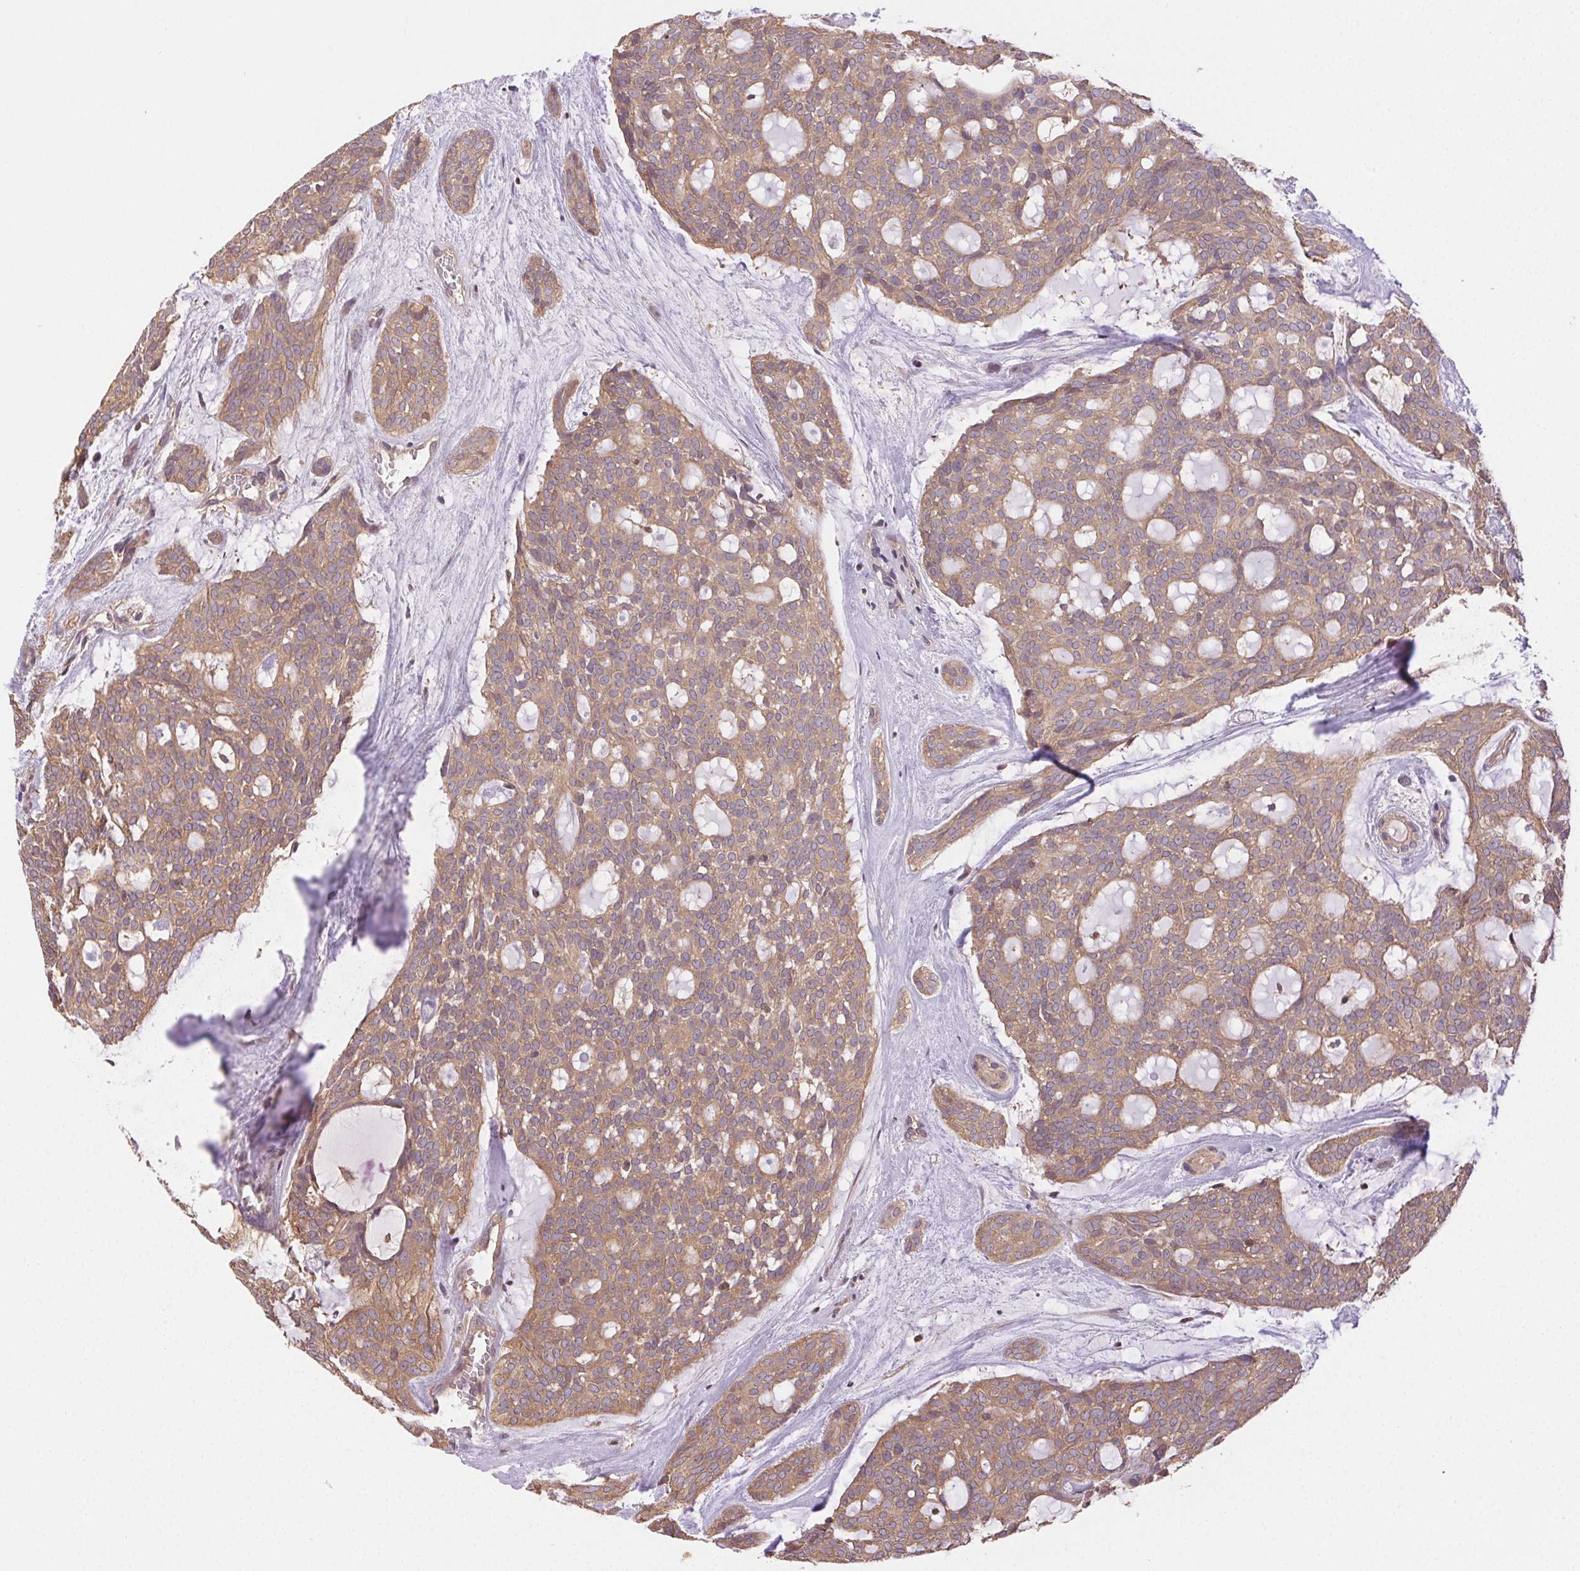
{"staining": {"intensity": "weak", "quantity": ">75%", "location": "cytoplasmic/membranous"}, "tissue": "head and neck cancer", "cell_type": "Tumor cells", "image_type": "cancer", "snomed": [{"axis": "morphology", "description": "Adenocarcinoma, NOS"}, {"axis": "topography", "description": "Head-Neck"}], "caption": "This is an image of IHC staining of head and neck cancer, which shows weak staining in the cytoplasmic/membranous of tumor cells.", "gene": "GDI2", "patient": {"sex": "male", "age": 66}}